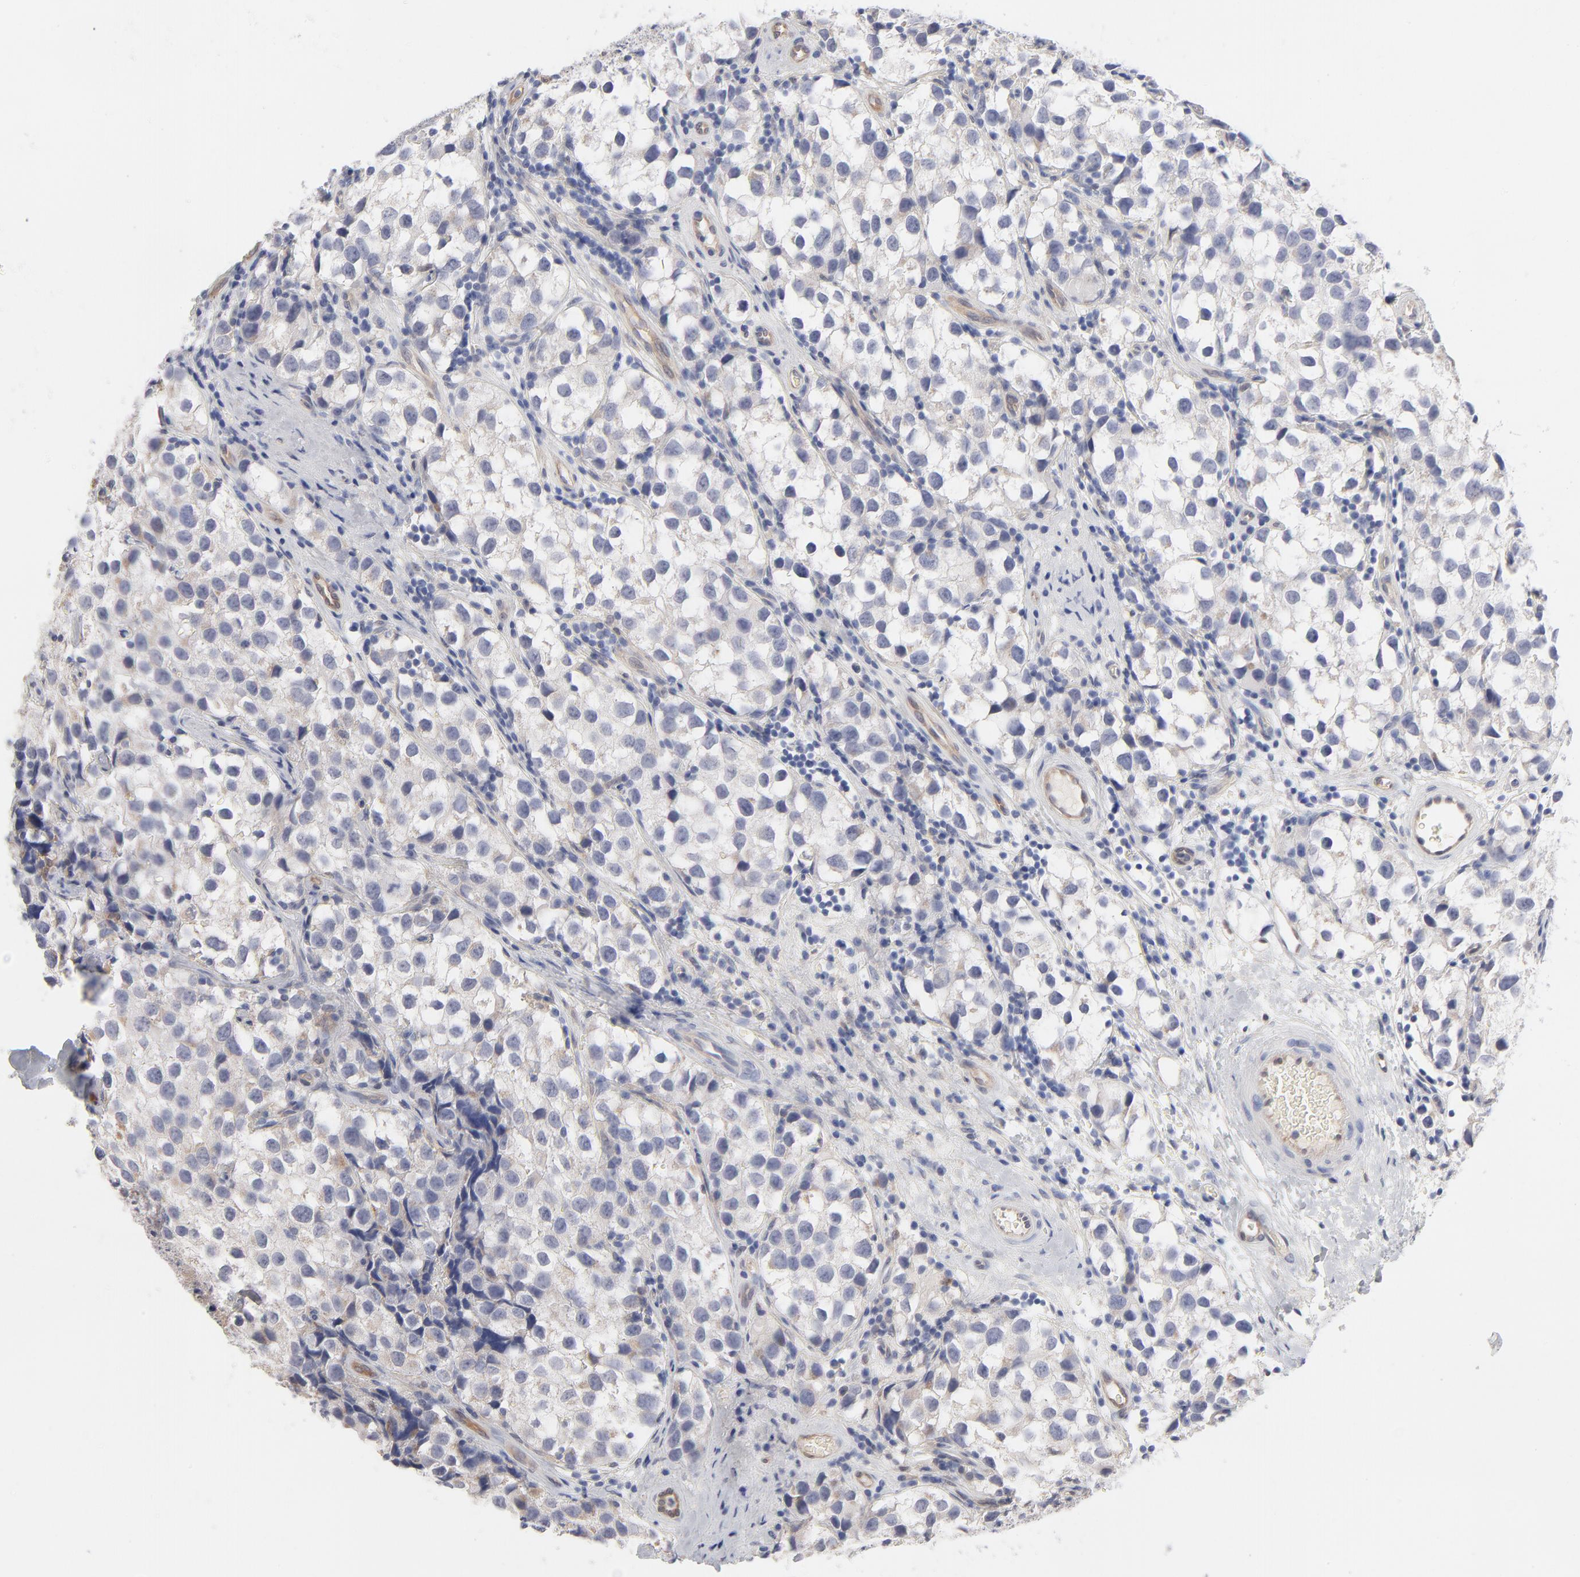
{"staining": {"intensity": "negative", "quantity": "none", "location": "none"}, "tissue": "testis cancer", "cell_type": "Tumor cells", "image_type": "cancer", "snomed": [{"axis": "morphology", "description": "Seminoma, NOS"}, {"axis": "topography", "description": "Testis"}], "caption": "Human testis seminoma stained for a protein using IHC displays no staining in tumor cells.", "gene": "ARRB1", "patient": {"sex": "male", "age": 39}}